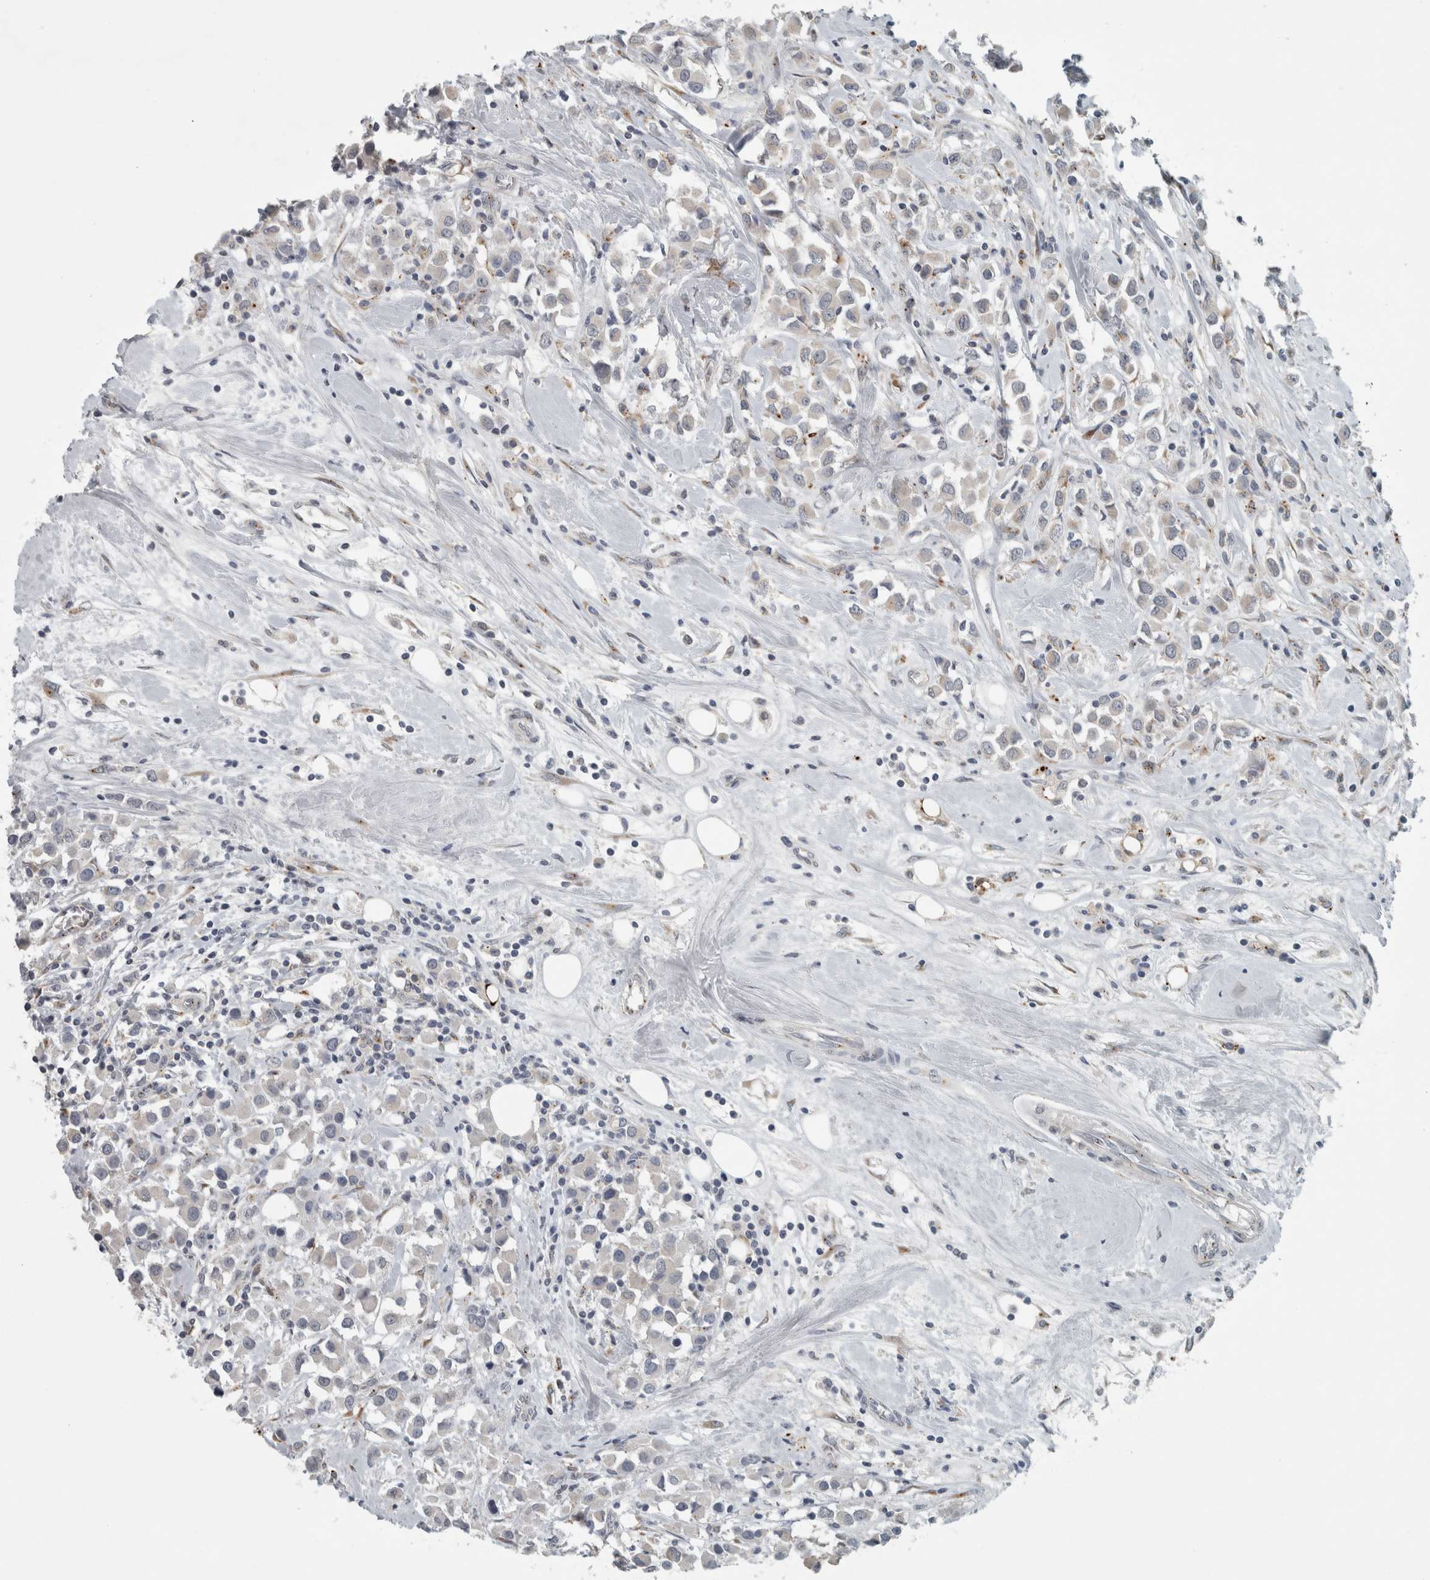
{"staining": {"intensity": "negative", "quantity": "none", "location": "none"}, "tissue": "breast cancer", "cell_type": "Tumor cells", "image_type": "cancer", "snomed": [{"axis": "morphology", "description": "Duct carcinoma"}, {"axis": "topography", "description": "Breast"}], "caption": "Breast cancer was stained to show a protein in brown. There is no significant staining in tumor cells.", "gene": "KIF1C", "patient": {"sex": "female", "age": 61}}